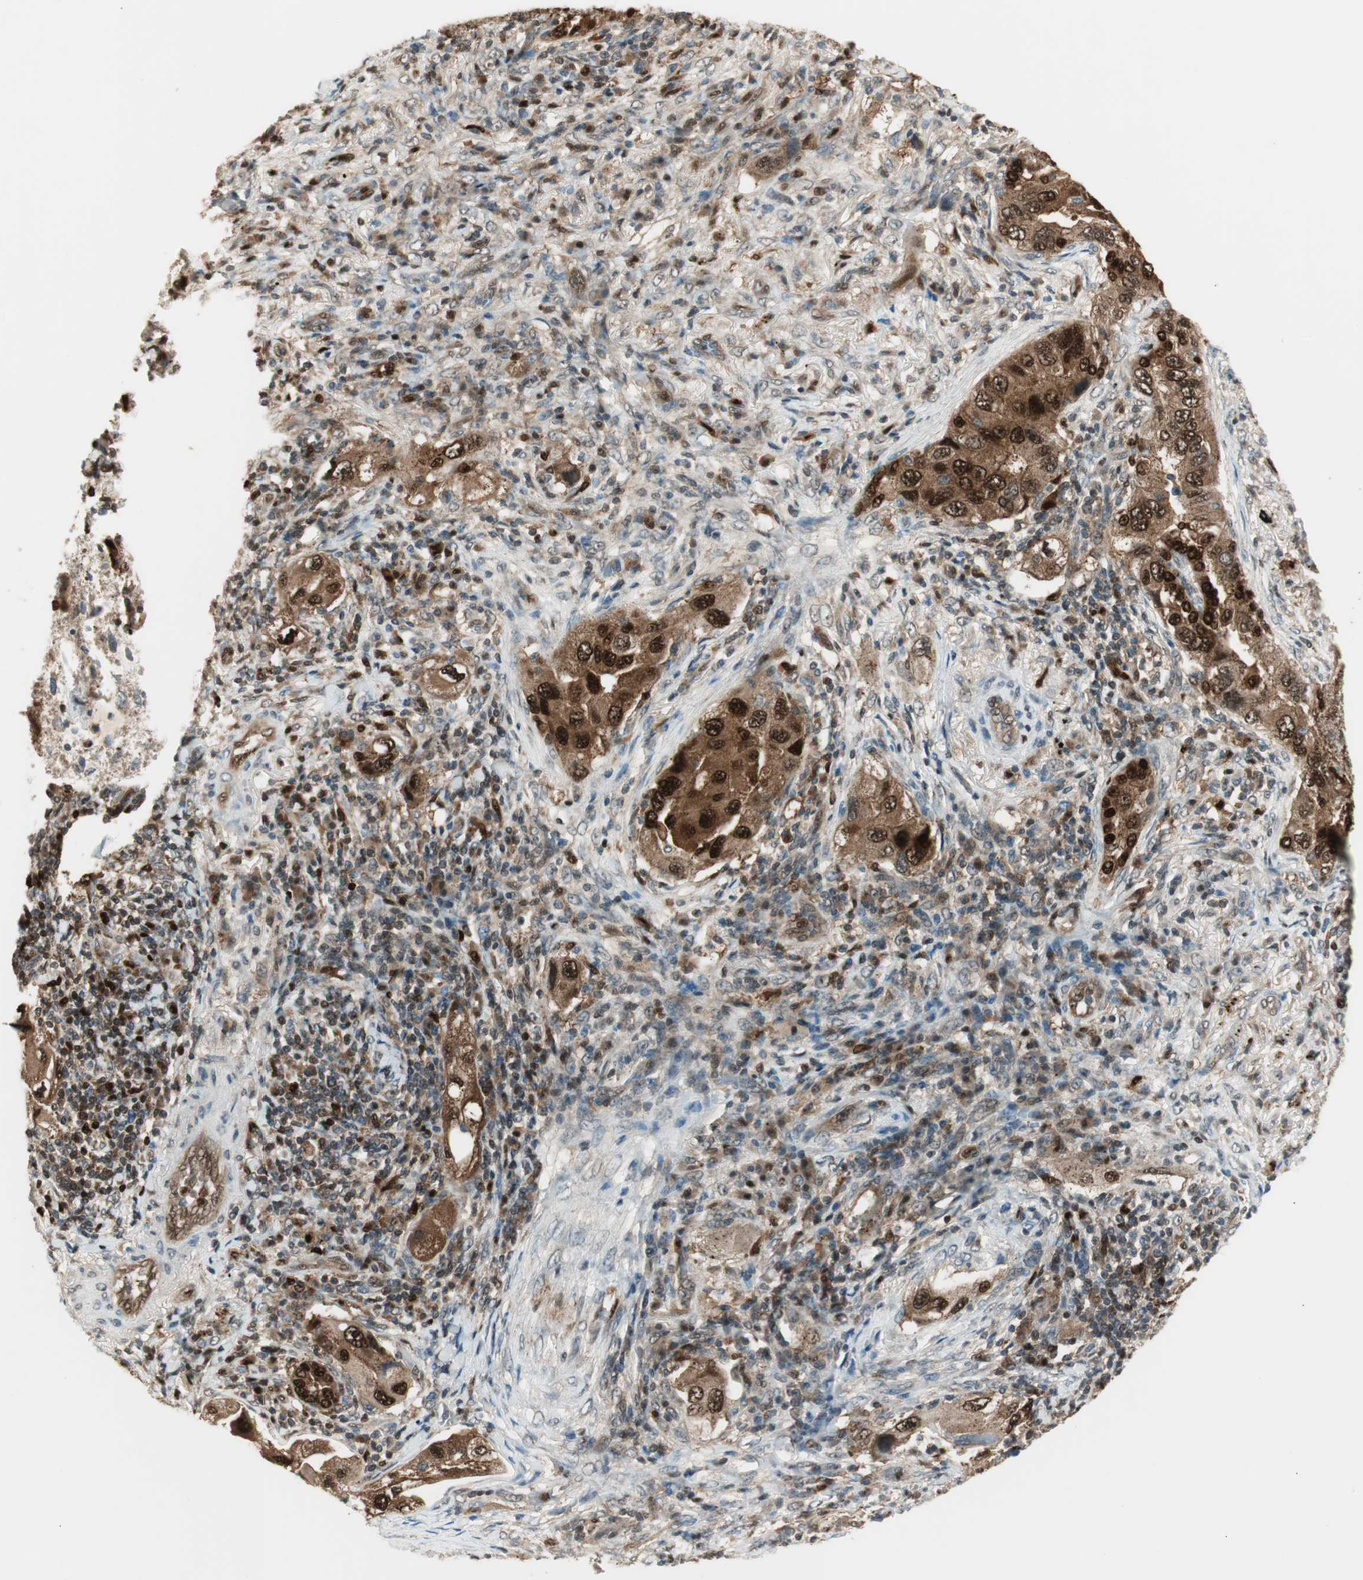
{"staining": {"intensity": "strong", "quantity": ">75%", "location": "cytoplasmic/membranous,nuclear"}, "tissue": "lung cancer", "cell_type": "Tumor cells", "image_type": "cancer", "snomed": [{"axis": "morphology", "description": "Adenocarcinoma, NOS"}, {"axis": "topography", "description": "Lung"}], "caption": "About >75% of tumor cells in adenocarcinoma (lung) display strong cytoplasmic/membranous and nuclear protein positivity as visualized by brown immunohistochemical staining.", "gene": "LTA4H", "patient": {"sex": "female", "age": 65}}